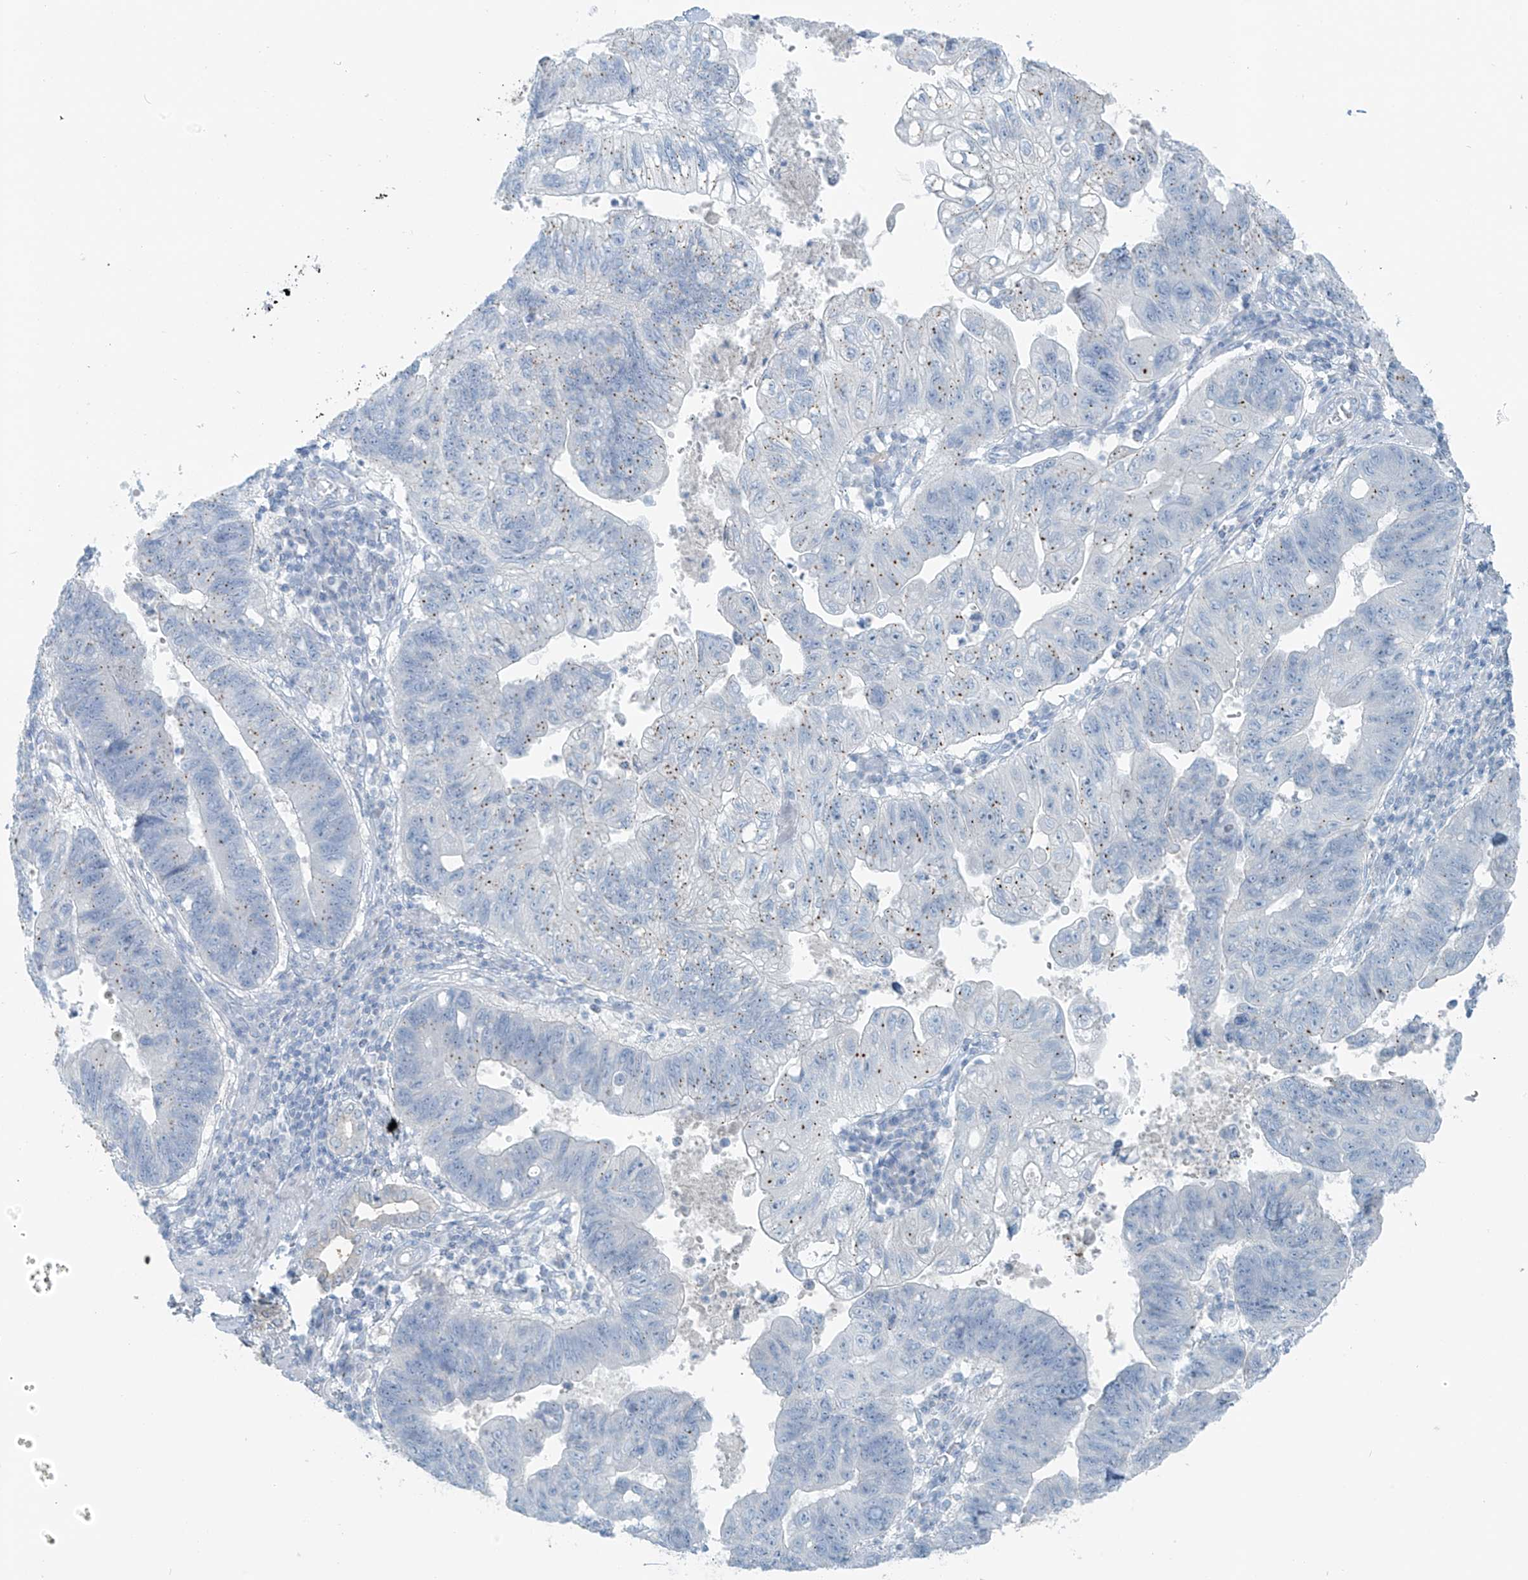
{"staining": {"intensity": "weak", "quantity": "25%-75%", "location": "cytoplasmic/membranous"}, "tissue": "stomach cancer", "cell_type": "Tumor cells", "image_type": "cancer", "snomed": [{"axis": "morphology", "description": "Adenocarcinoma, NOS"}, {"axis": "topography", "description": "Stomach"}], "caption": "High-power microscopy captured an immunohistochemistry photomicrograph of stomach adenocarcinoma, revealing weak cytoplasmic/membranous positivity in approximately 25%-75% of tumor cells.", "gene": "SLC25A43", "patient": {"sex": "male", "age": 59}}